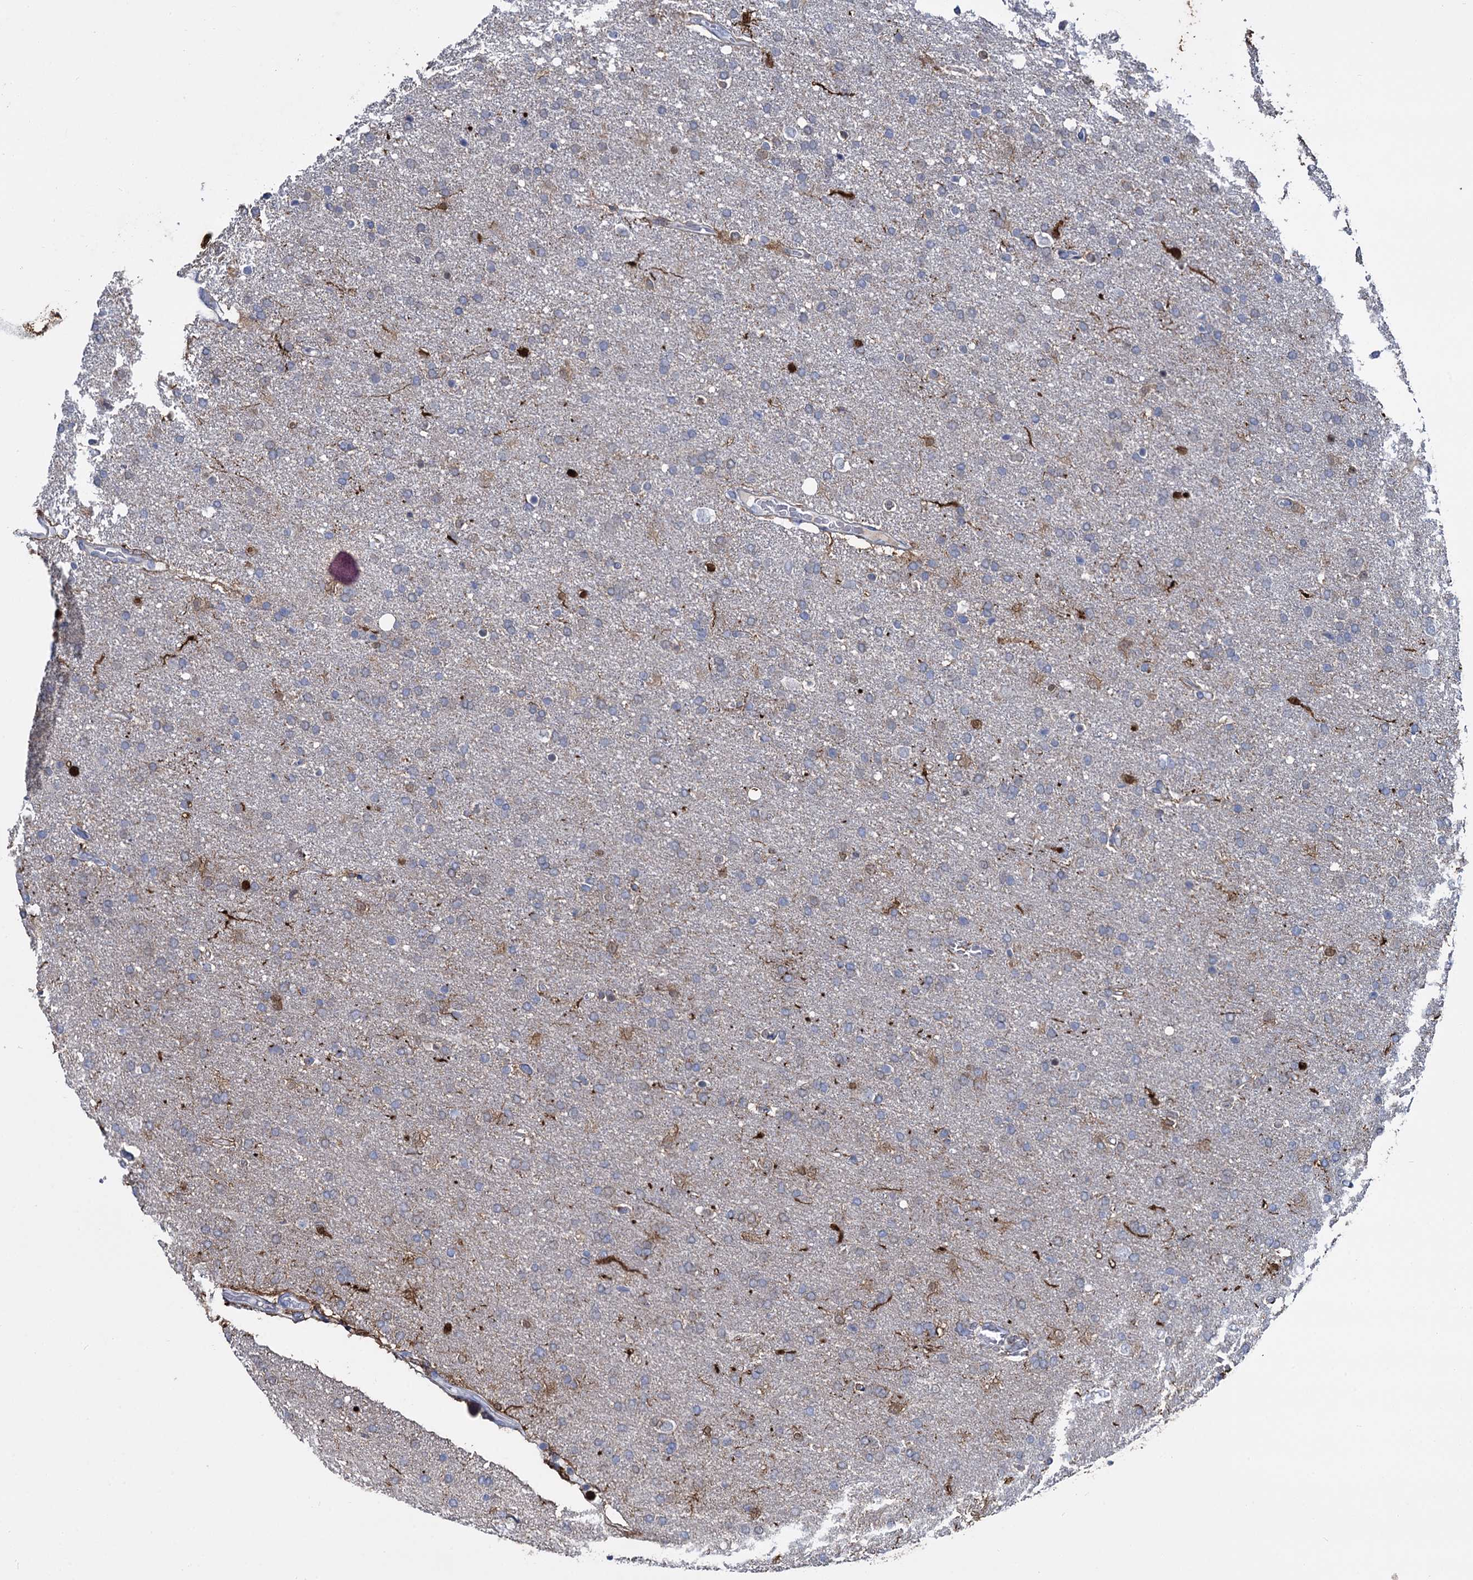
{"staining": {"intensity": "negative", "quantity": "none", "location": "none"}, "tissue": "glioma", "cell_type": "Tumor cells", "image_type": "cancer", "snomed": [{"axis": "morphology", "description": "Glioma, malignant, High grade"}, {"axis": "topography", "description": "Brain"}], "caption": "Immunohistochemistry micrograph of human glioma stained for a protein (brown), which exhibits no positivity in tumor cells. (IHC, brightfield microscopy, high magnification).", "gene": "FABP5", "patient": {"sex": "male", "age": 72}}